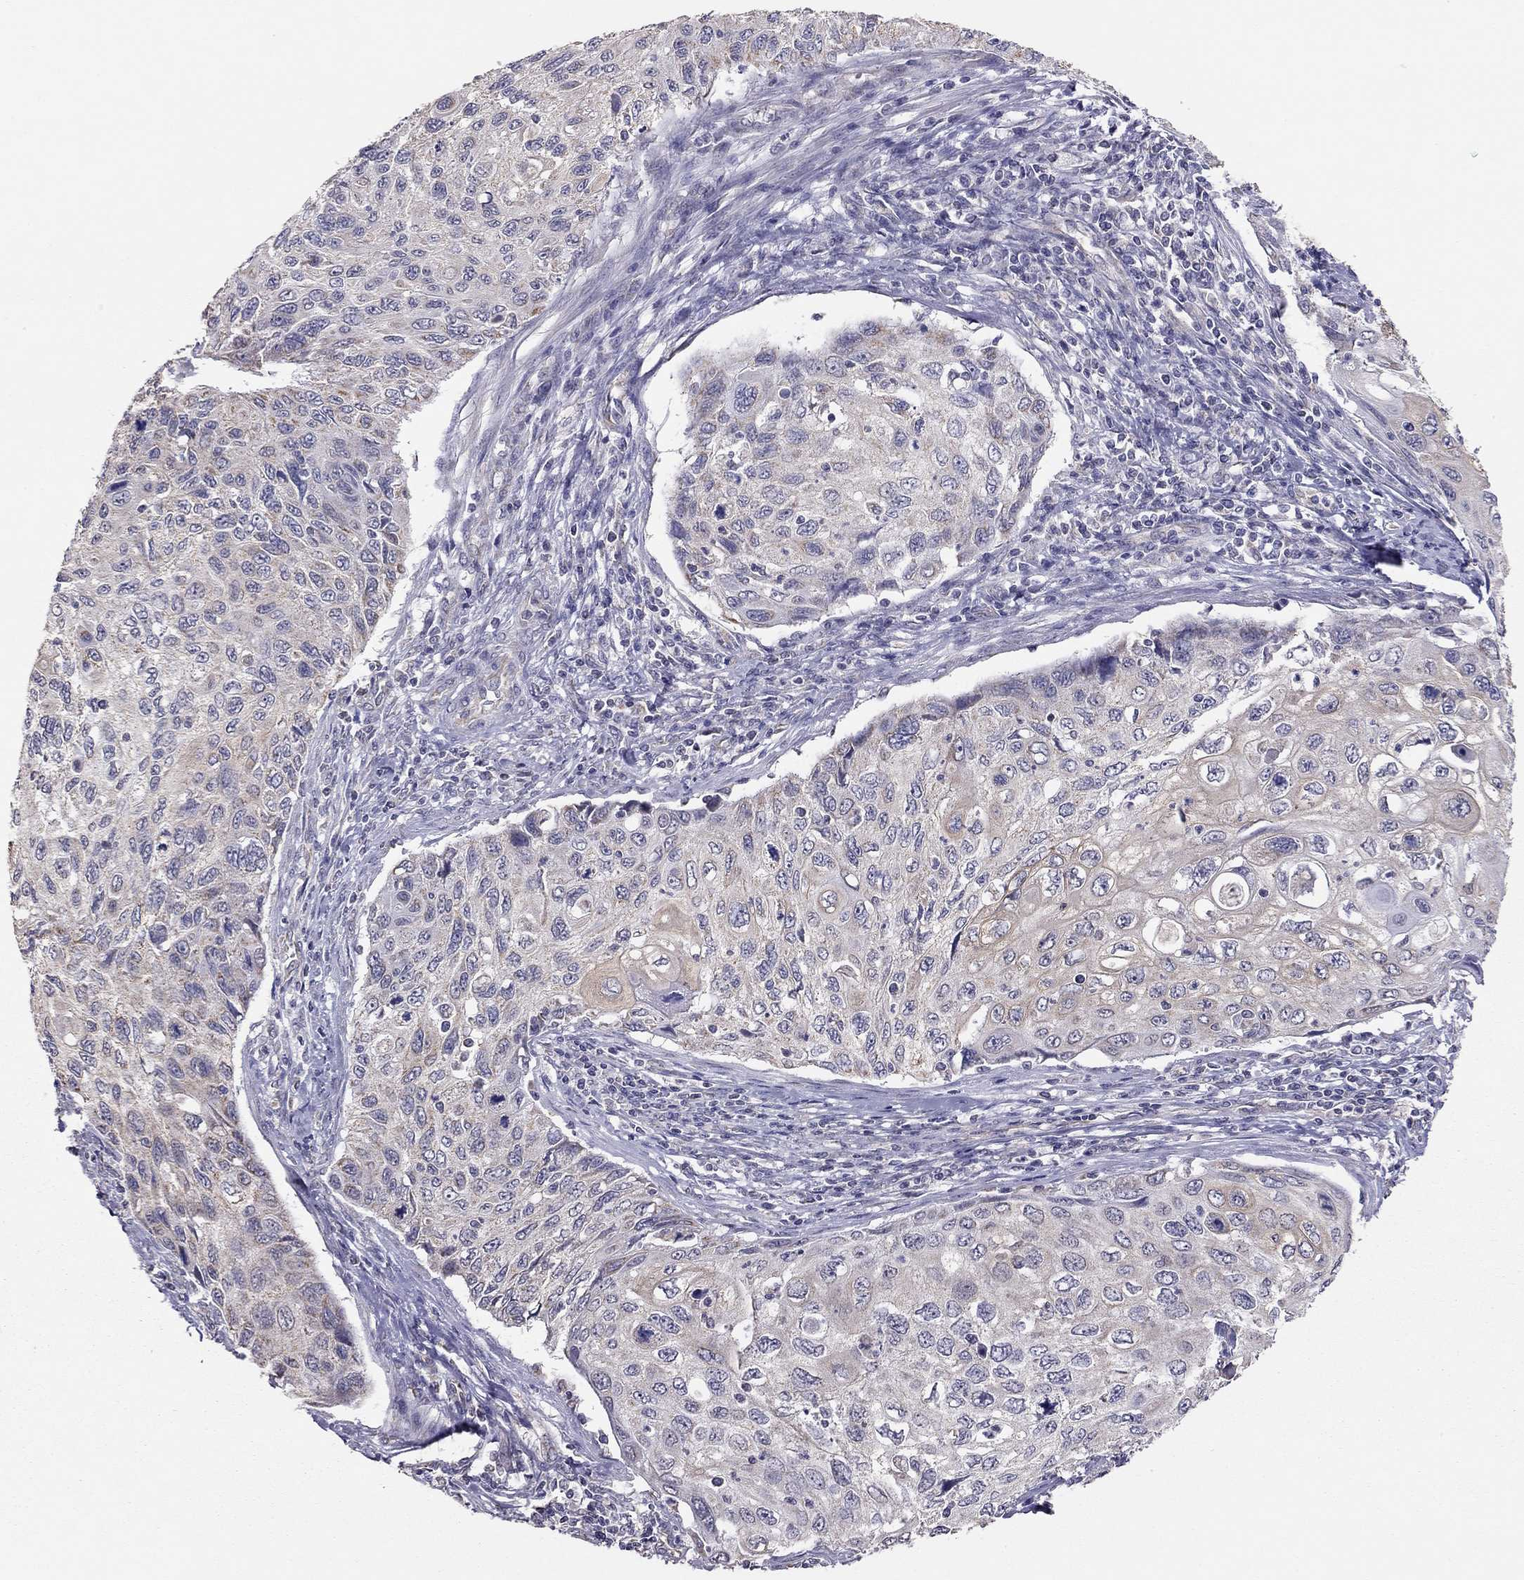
{"staining": {"intensity": "negative", "quantity": "none", "location": "none"}, "tissue": "cervical cancer", "cell_type": "Tumor cells", "image_type": "cancer", "snomed": [{"axis": "morphology", "description": "Squamous cell carcinoma, NOS"}, {"axis": "topography", "description": "Cervix"}], "caption": "Immunohistochemistry histopathology image of cervical cancer (squamous cell carcinoma) stained for a protein (brown), which shows no positivity in tumor cells.", "gene": "LRIT3", "patient": {"sex": "female", "age": 70}}